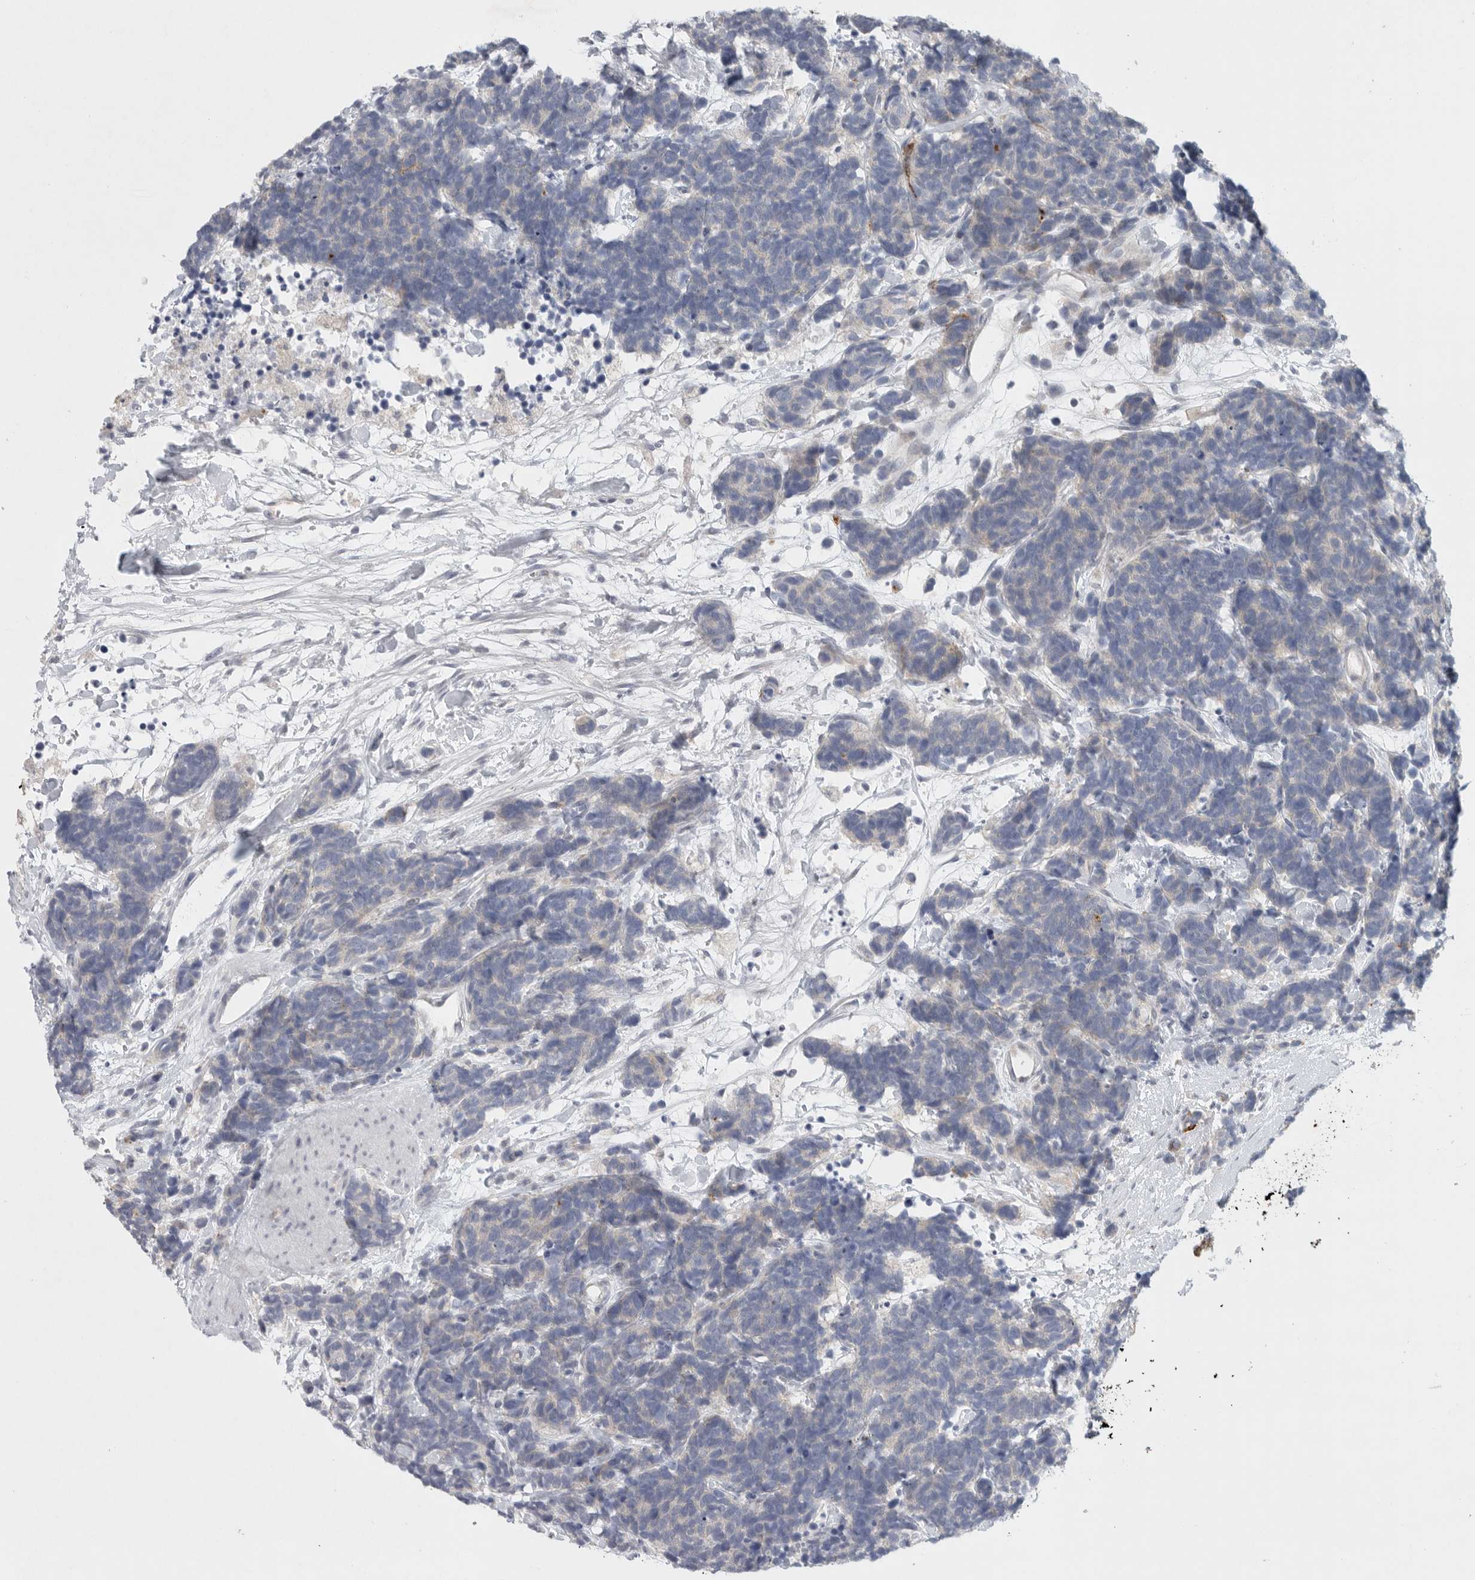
{"staining": {"intensity": "negative", "quantity": "none", "location": "none"}, "tissue": "carcinoid", "cell_type": "Tumor cells", "image_type": "cancer", "snomed": [{"axis": "morphology", "description": "Carcinoma, NOS"}, {"axis": "morphology", "description": "Carcinoid, malignant, NOS"}, {"axis": "topography", "description": "Urinary bladder"}], "caption": "There is no significant positivity in tumor cells of carcinoid (malignant).", "gene": "TMEM69", "patient": {"sex": "male", "age": 57}}